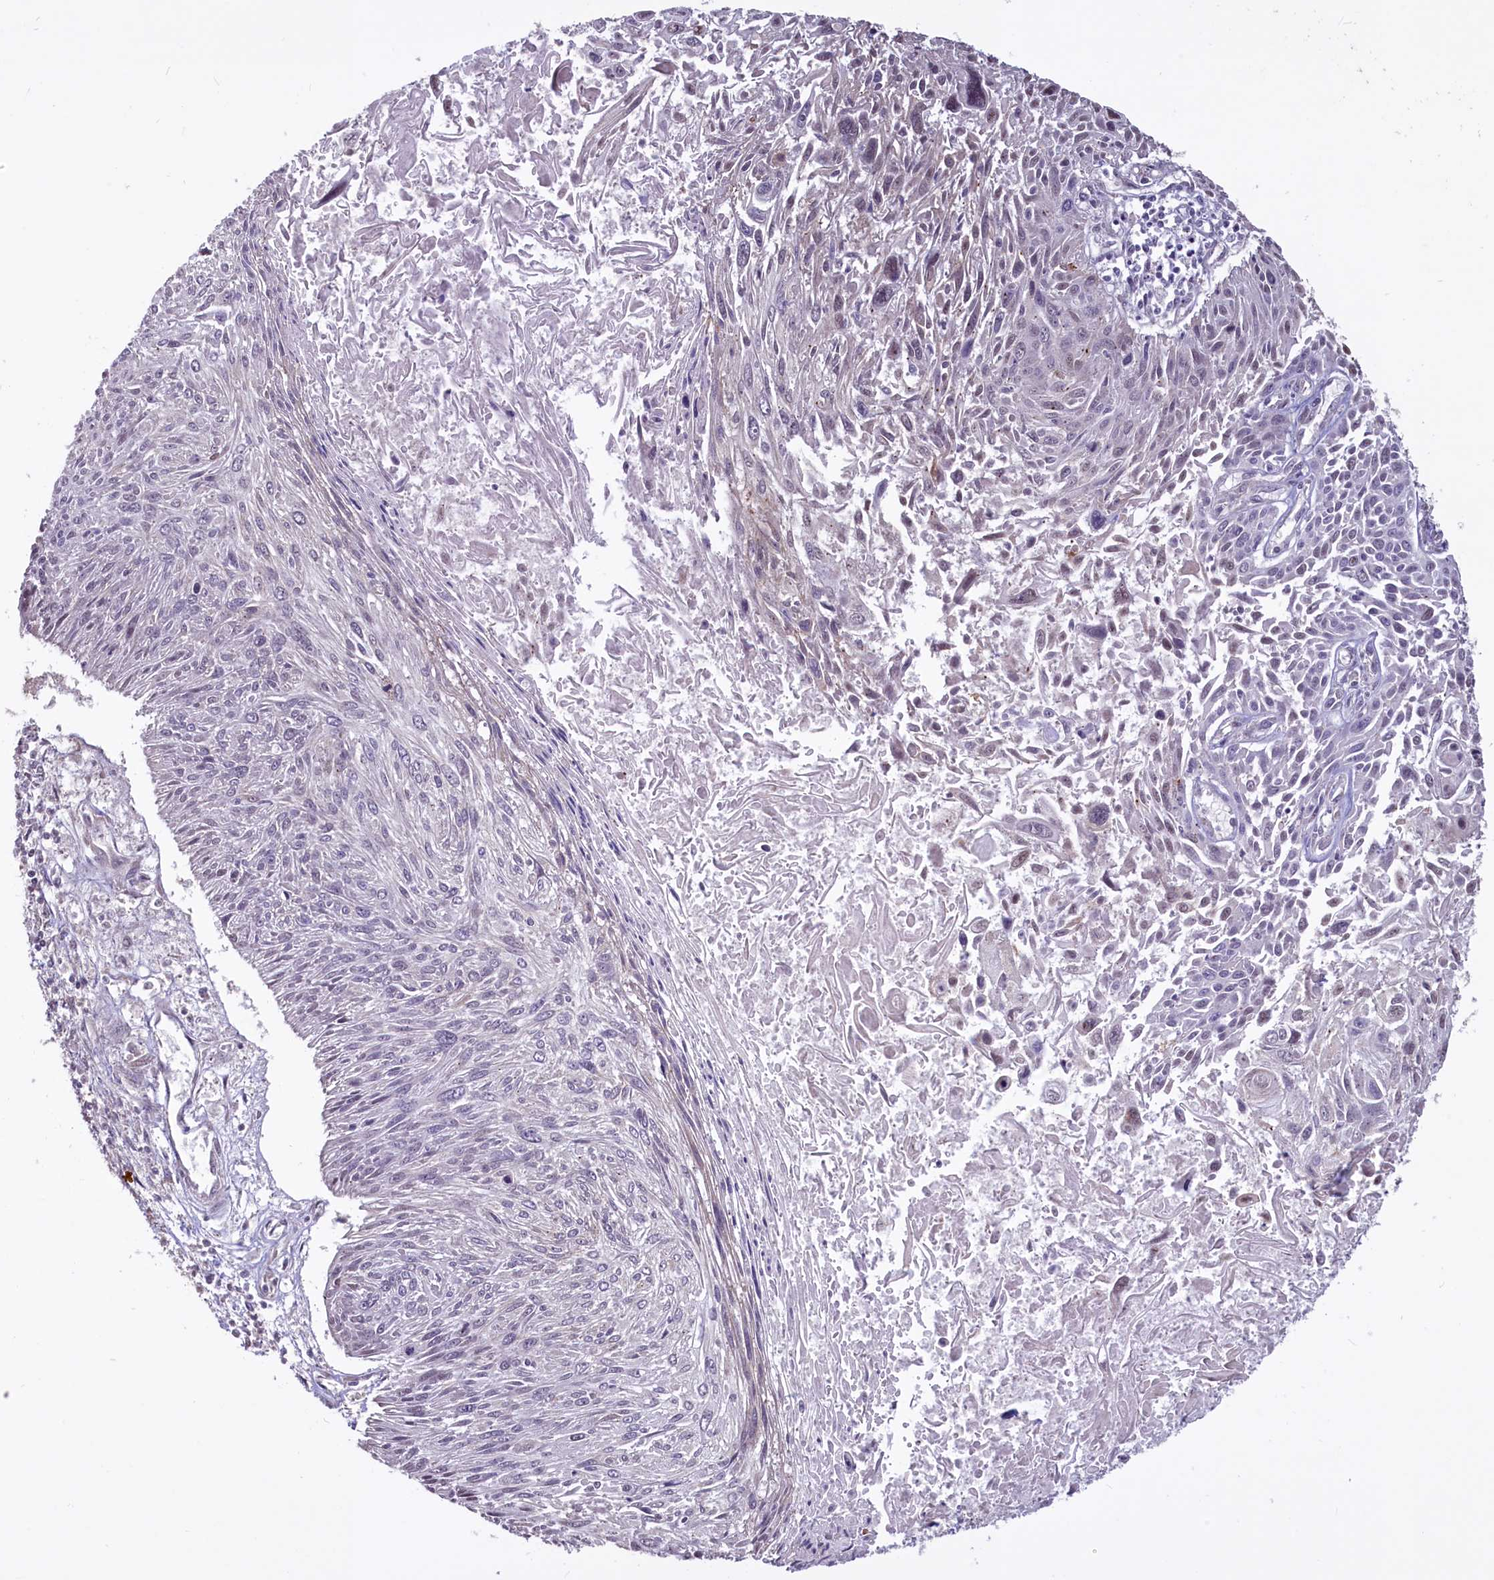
{"staining": {"intensity": "moderate", "quantity": "<25%", "location": "nuclear"}, "tissue": "cervical cancer", "cell_type": "Tumor cells", "image_type": "cancer", "snomed": [{"axis": "morphology", "description": "Squamous cell carcinoma, NOS"}, {"axis": "topography", "description": "Cervix"}], "caption": "Approximately <25% of tumor cells in cervical cancer (squamous cell carcinoma) reveal moderate nuclear protein staining as visualized by brown immunohistochemical staining.", "gene": "SHFL", "patient": {"sex": "female", "age": 51}}